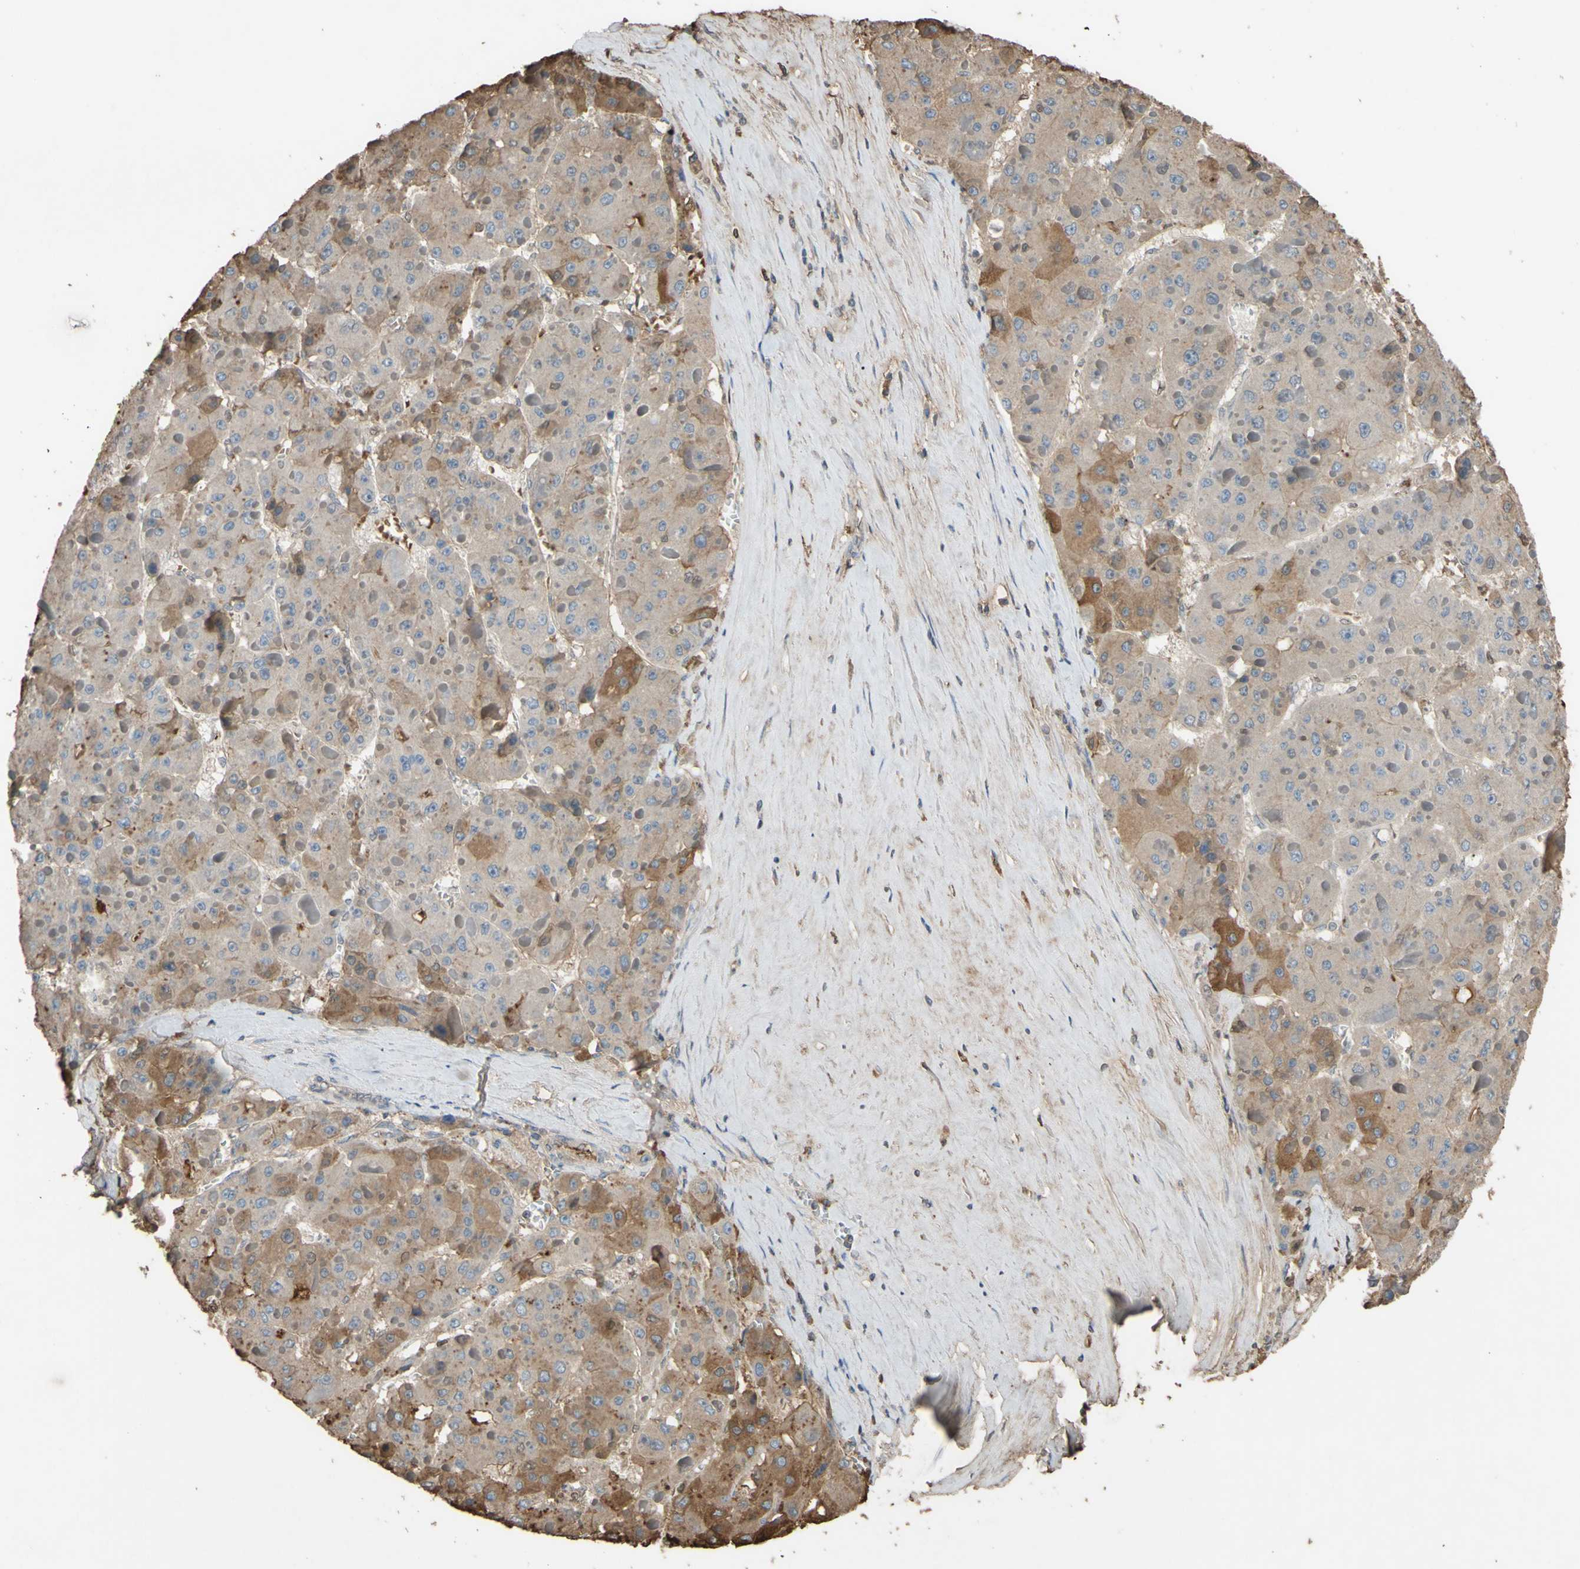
{"staining": {"intensity": "moderate", "quantity": "25%-75%", "location": "cytoplasmic/membranous"}, "tissue": "liver cancer", "cell_type": "Tumor cells", "image_type": "cancer", "snomed": [{"axis": "morphology", "description": "Carcinoma, Hepatocellular, NOS"}, {"axis": "topography", "description": "Liver"}], "caption": "Protein expression analysis of human liver hepatocellular carcinoma reveals moderate cytoplasmic/membranous positivity in about 25%-75% of tumor cells. (DAB (3,3'-diaminobenzidine) = brown stain, brightfield microscopy at high magnification).", "gene": "PTGDS", "patient": {"sex": "female", "age": 73}}